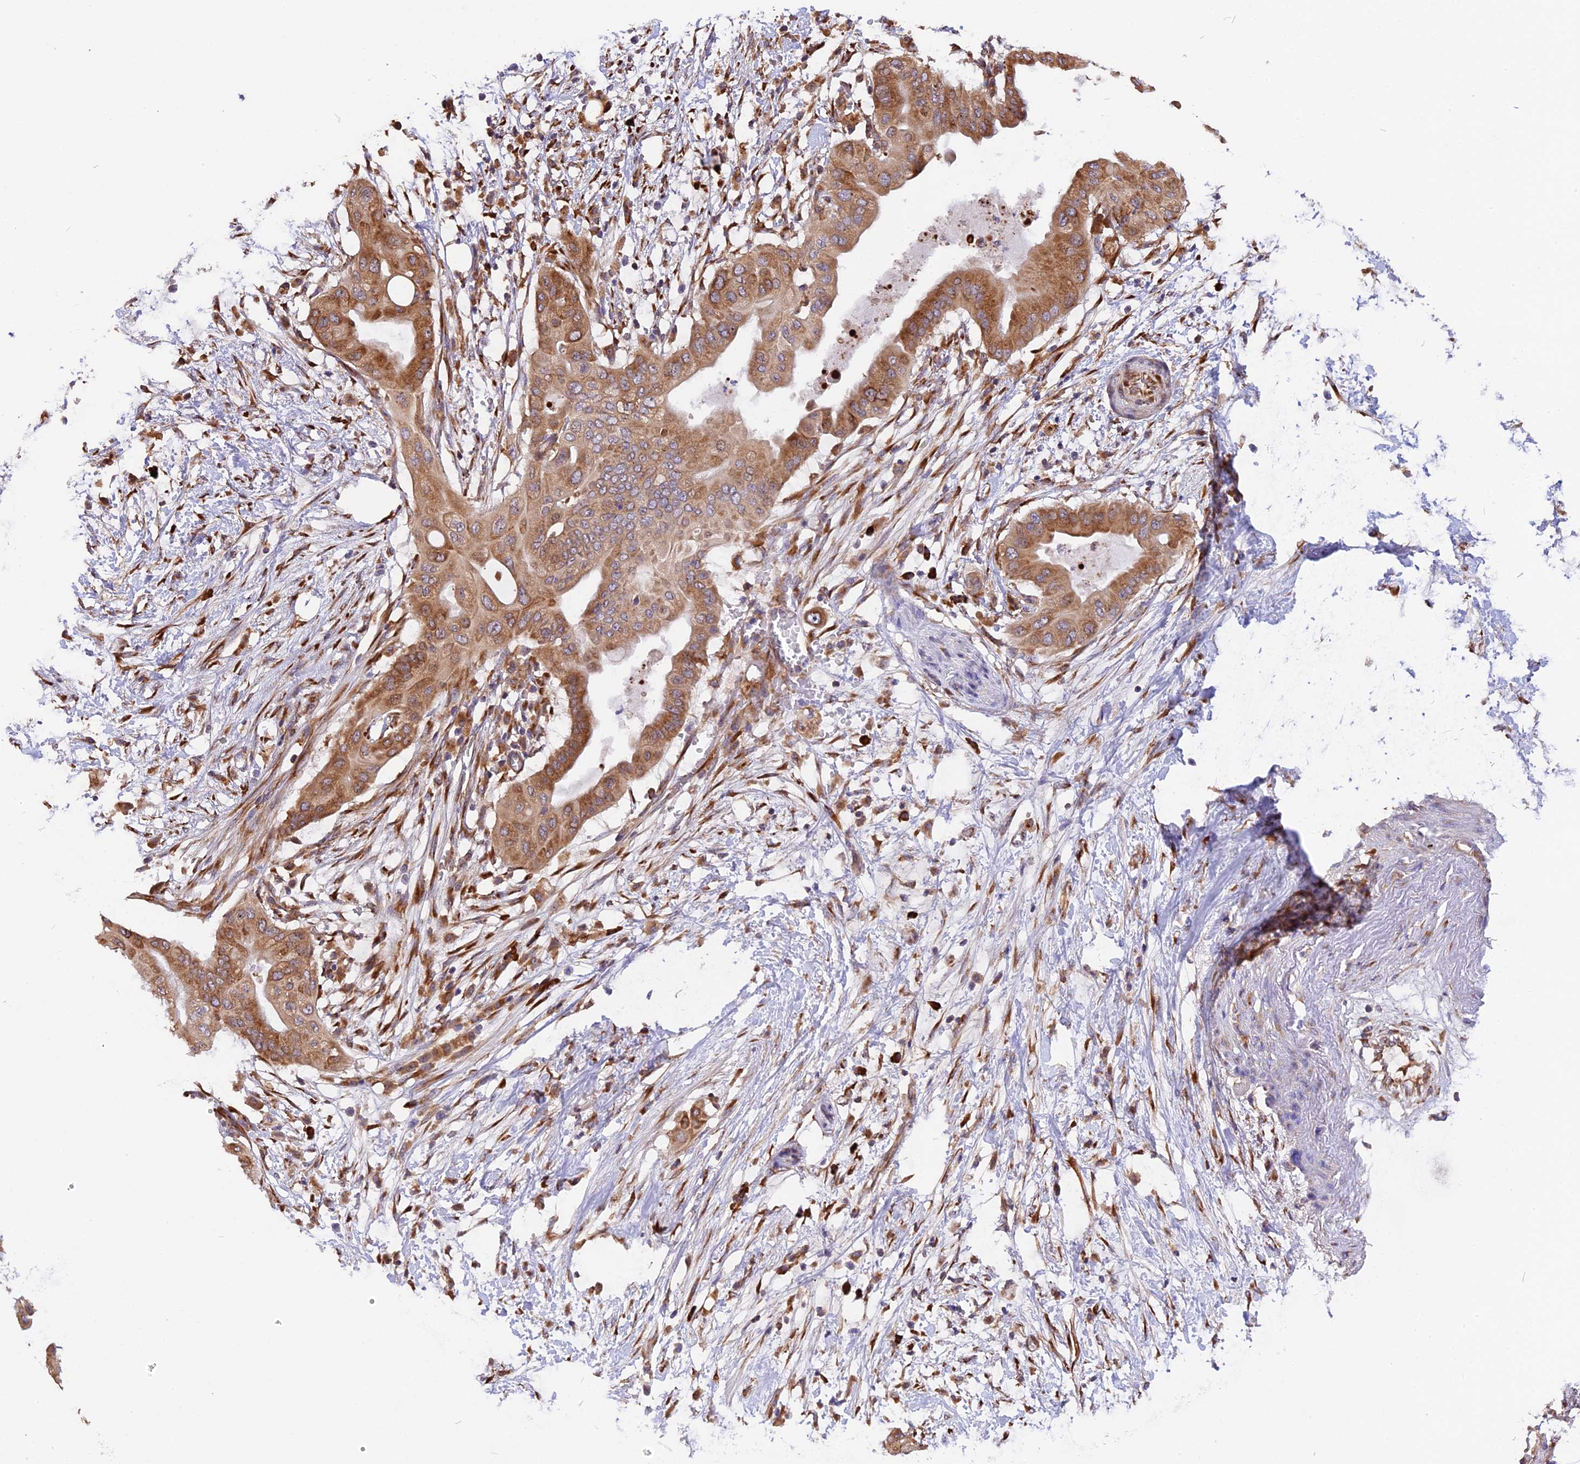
{"staining": {"intensity": "moderate", "quantity": ">75%", "location": "cytoplasmic/membranous"}, "tissue": "pancreatic cancer", "cell_type": "Tumor cells", "image_type": "cancer", "snomed": [{"axis": "morphology", "description": "Adenocarcinoma, NOS"}, {"axis": "topography", "description": "Pancreas"}], "caption": "There is medium levels of moderate cytoplasmic/membranous positivity in tumor cells of adenocarcinoma (pancreatic), as demonstrated by immunohistochemical staining (brown color).", "gene": "GNPTAB", "patient": {"sex": "male", "age": 68}}